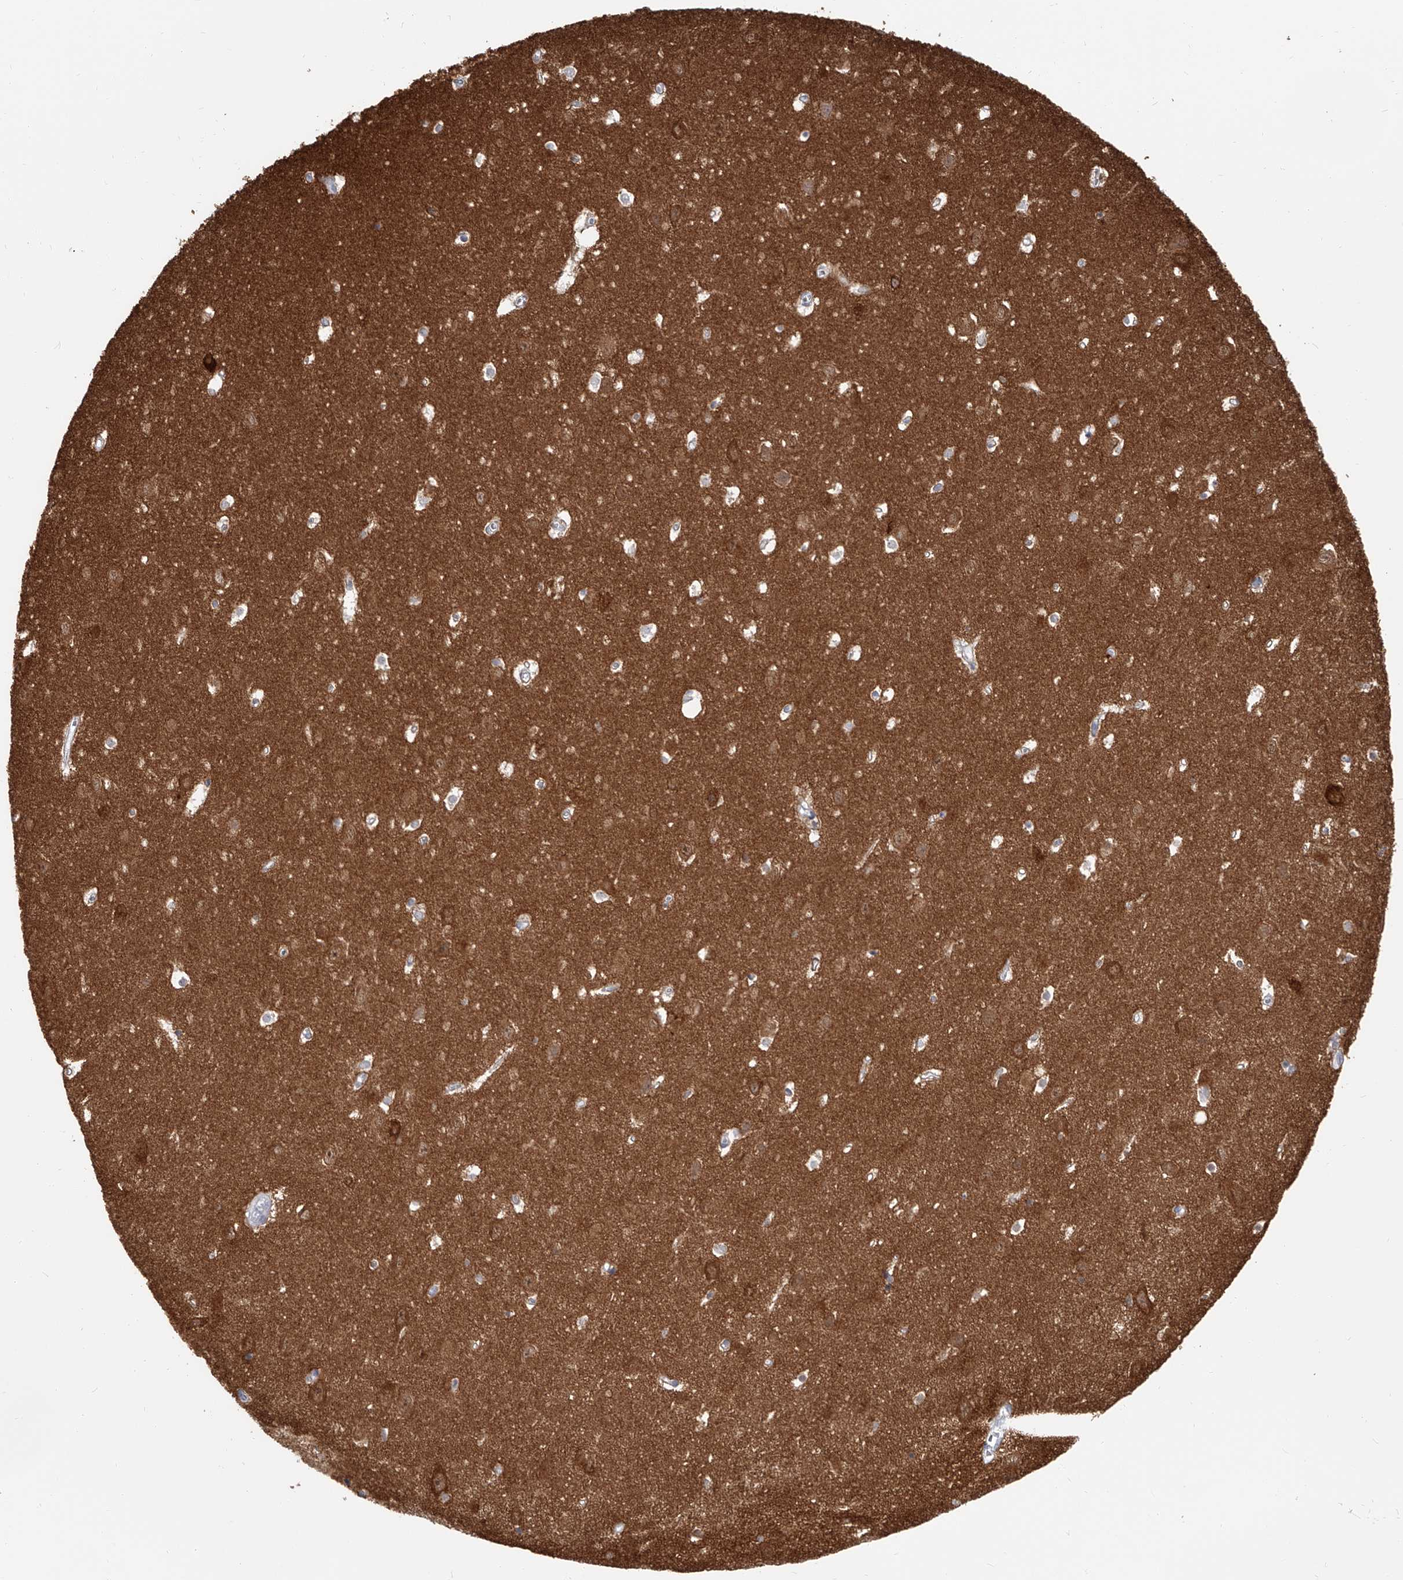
{"staining": {"intensity": "weak", "quantity": "<25%", "location": "cytoplasmic/membranous"}, "tissue": "hippocampus", "cell_type": "Glial cells", "image_type": "normal", "snomed": [{"axis": "morphology", "description": "Normal tissue, NOS"}, {"axis": "topography", "description": "Hippocampus"}], "caption": "The immunohistochemistry (IHC) image has no significant staining in glial cells of hippocampus.", "gene": "PACSIN1", "patient": {"sex": "female", "age": 64}}